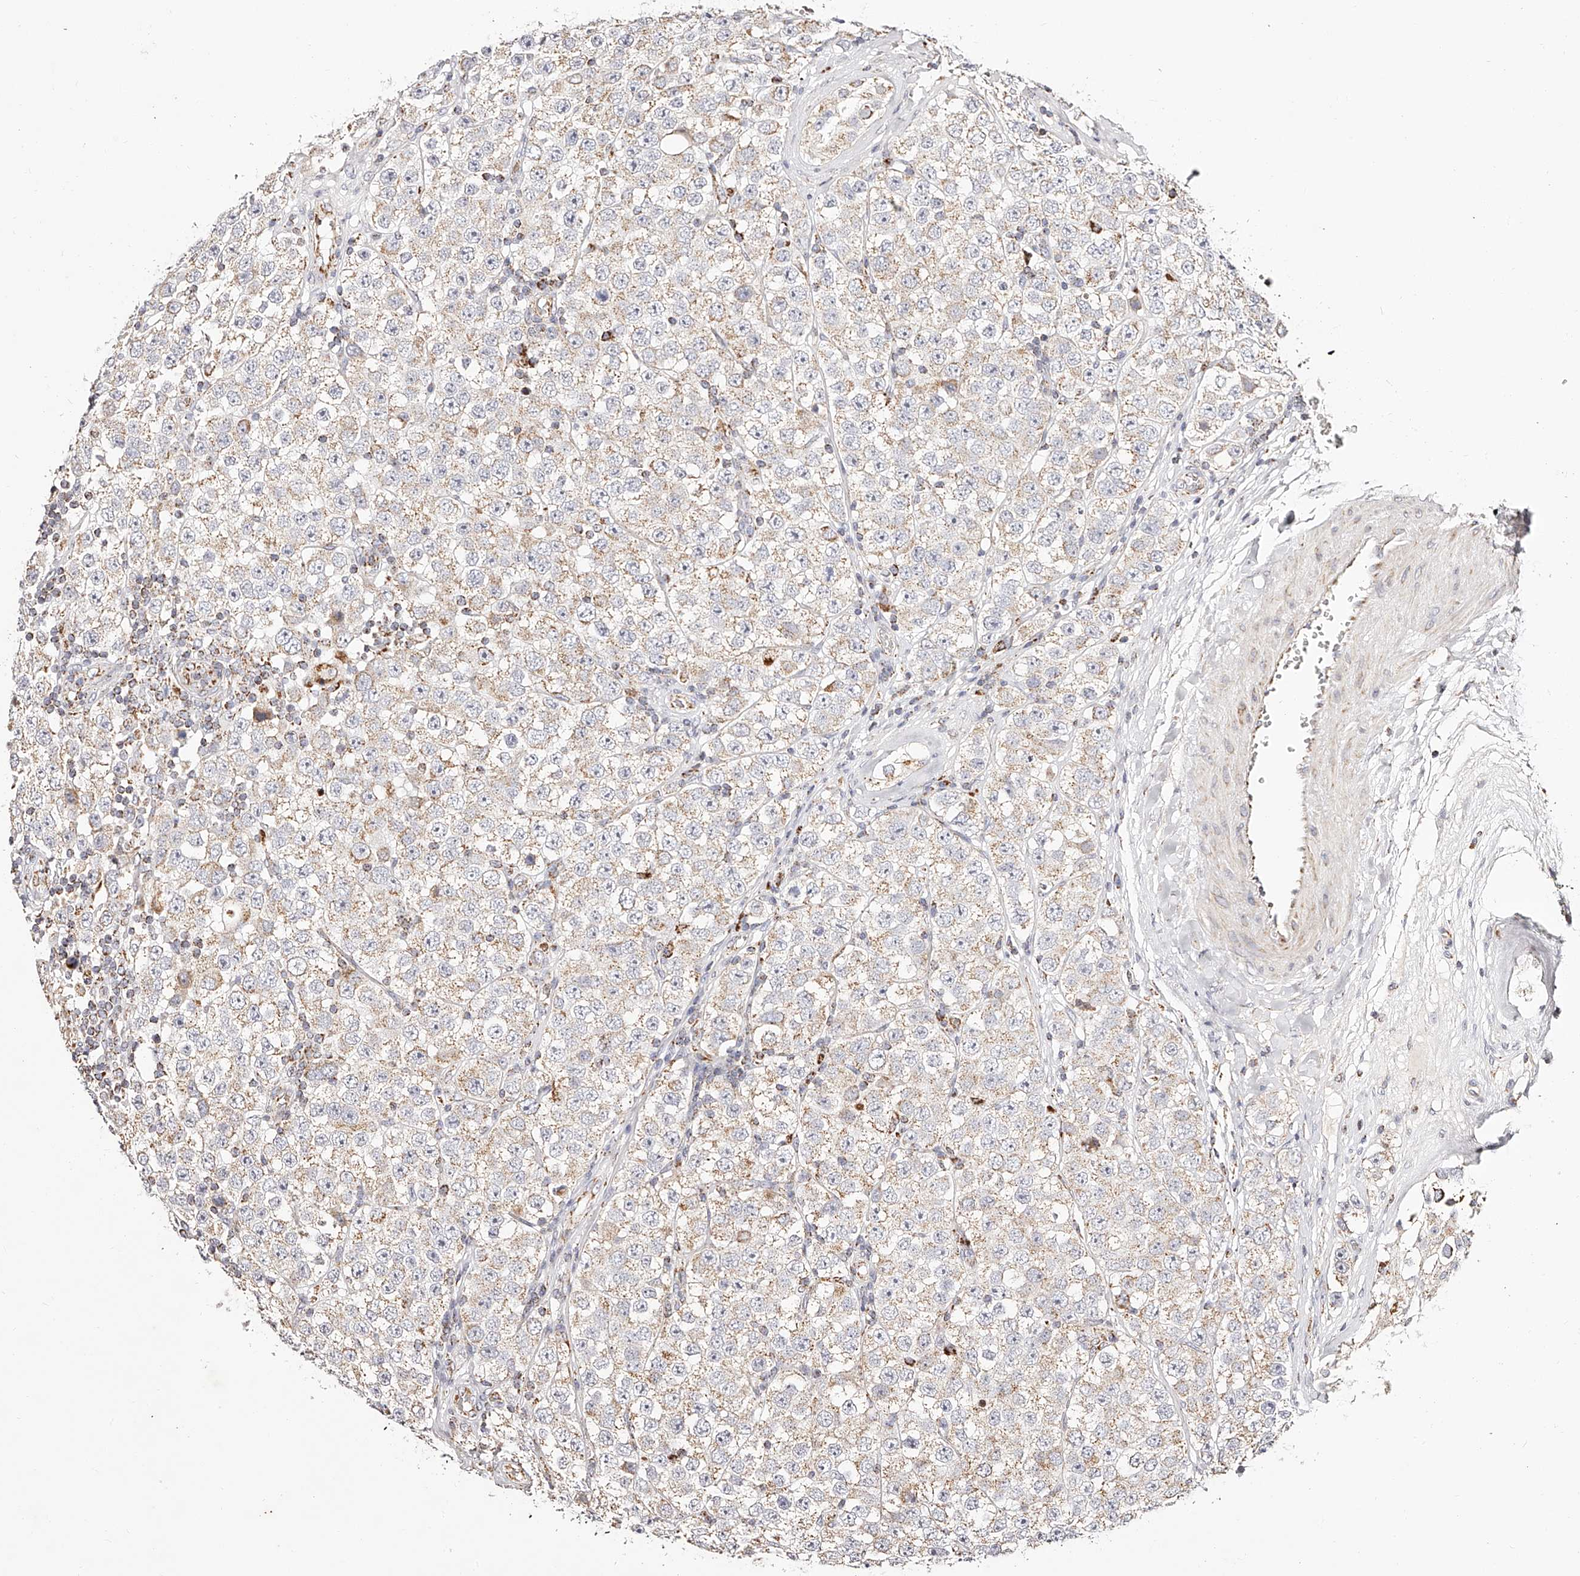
{"staining": {"intensity": "moderate", "quantity": "25%-75%", "location": "cytoplasmic/membranous"}, "tissue": "testis cancer", "cell_type": "Tumor cells", "image_type": "cancer", "snomed": [{"axis": "morphology", "description": "Seminoma, NOS"}, {"axis": "topography", "description": "Testis"}], "caption": "Immunohistochemistry (IHC) (DAB) staining of testis seminoma displays moderate cytoplasmic/membranous protein positivity in approximately 25%-75% of tumor cells. (brown staining indicates protein expression, while blue staining denotes nuclei).", "gene": "NDUFV3", "patient": {"sex": "male", "age": 28}}